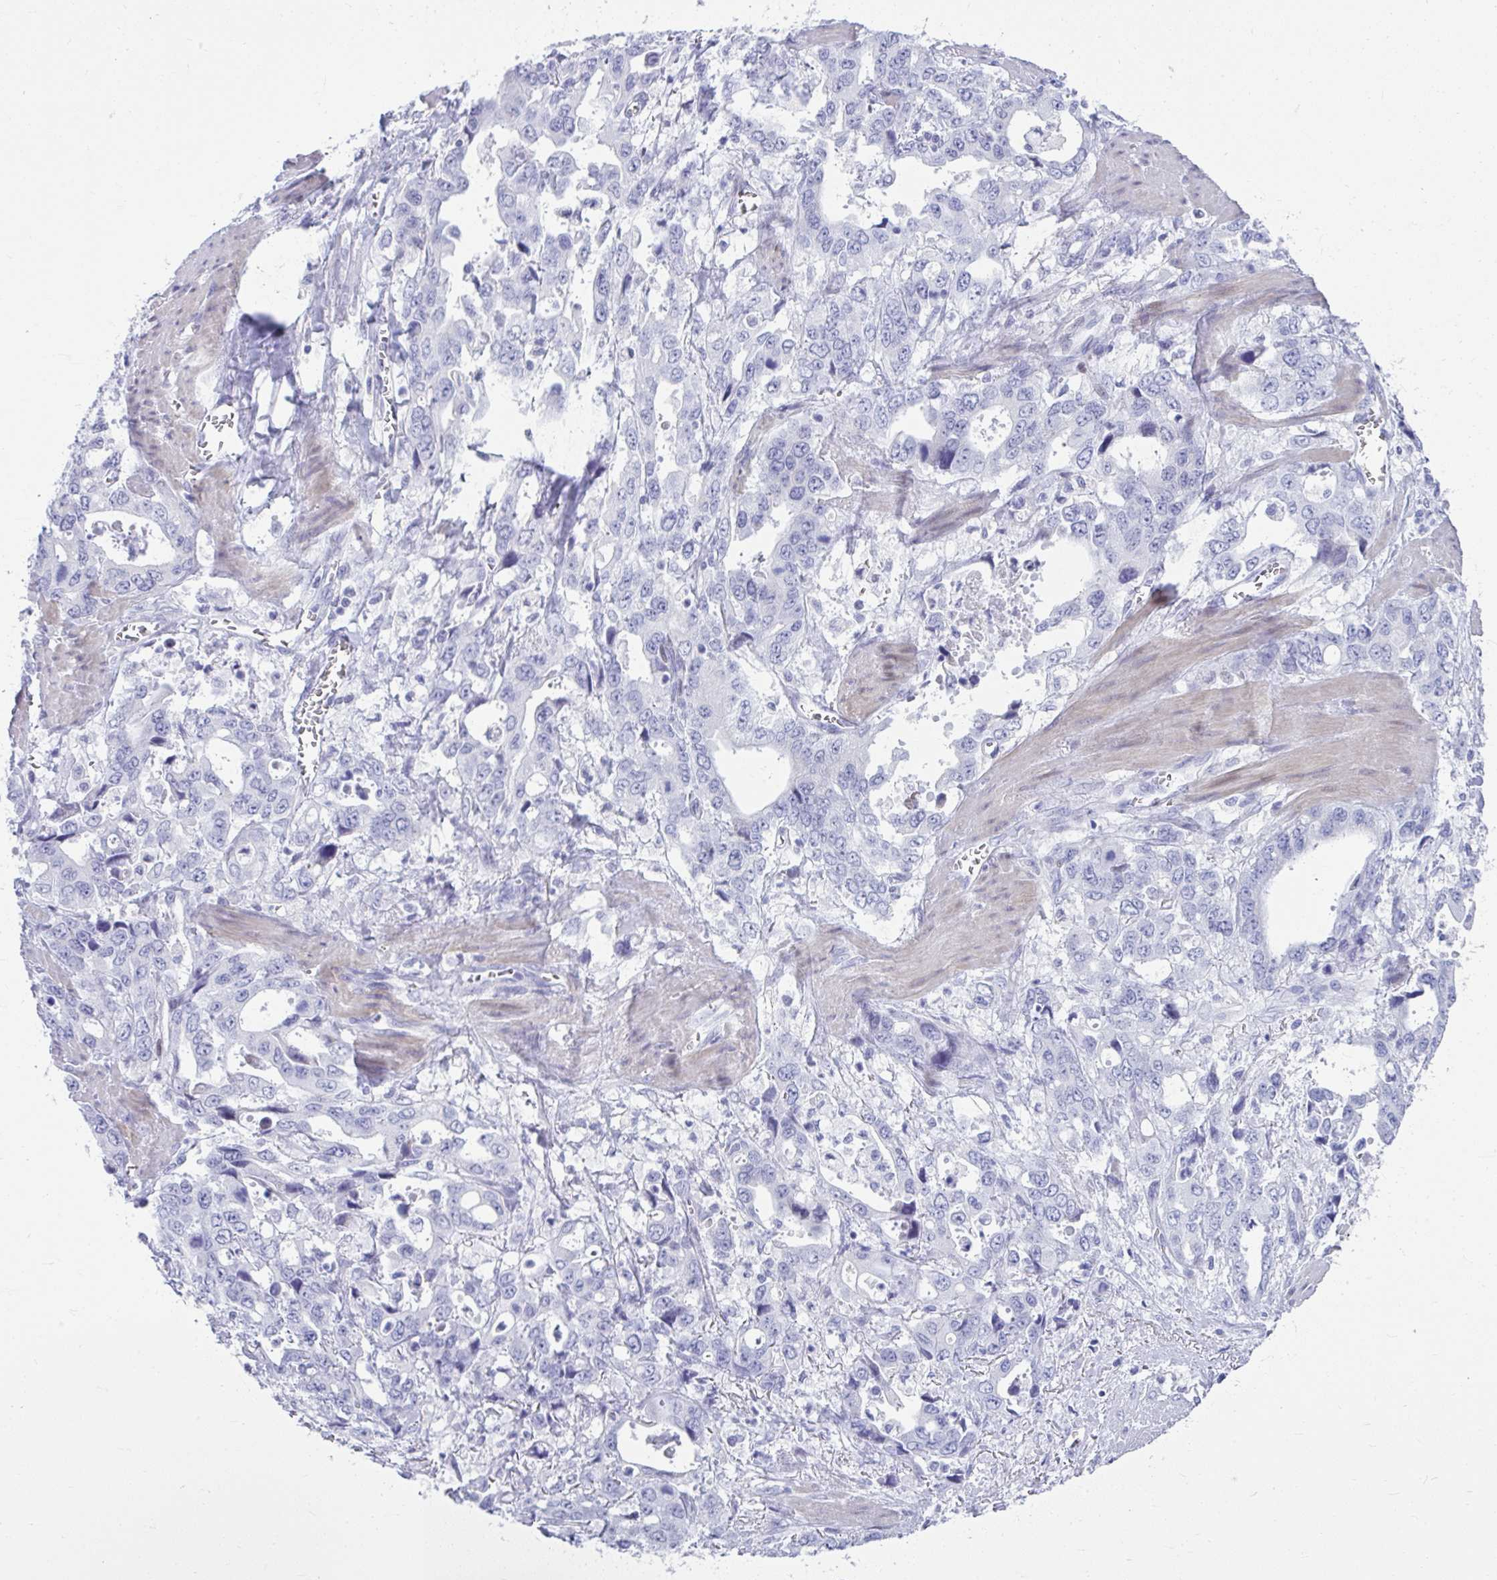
{"staining": {"intensity": "negative", "quantity": "none", "location": "none"}, "tissue": "stomach cancer", "cell_type": "Tumor cells", "image_type": "cancer", "snomed": [{"axis": "morphology", "description": "Adenocarcinoma, NOS"}, {"axis": "topography", "description": "Stomach, upper"}], "caption": "Tumor cells show no significant positivity in stomach cancer.", "gene": "ISL1", "patient": {"sex": "male", "age": 74}}